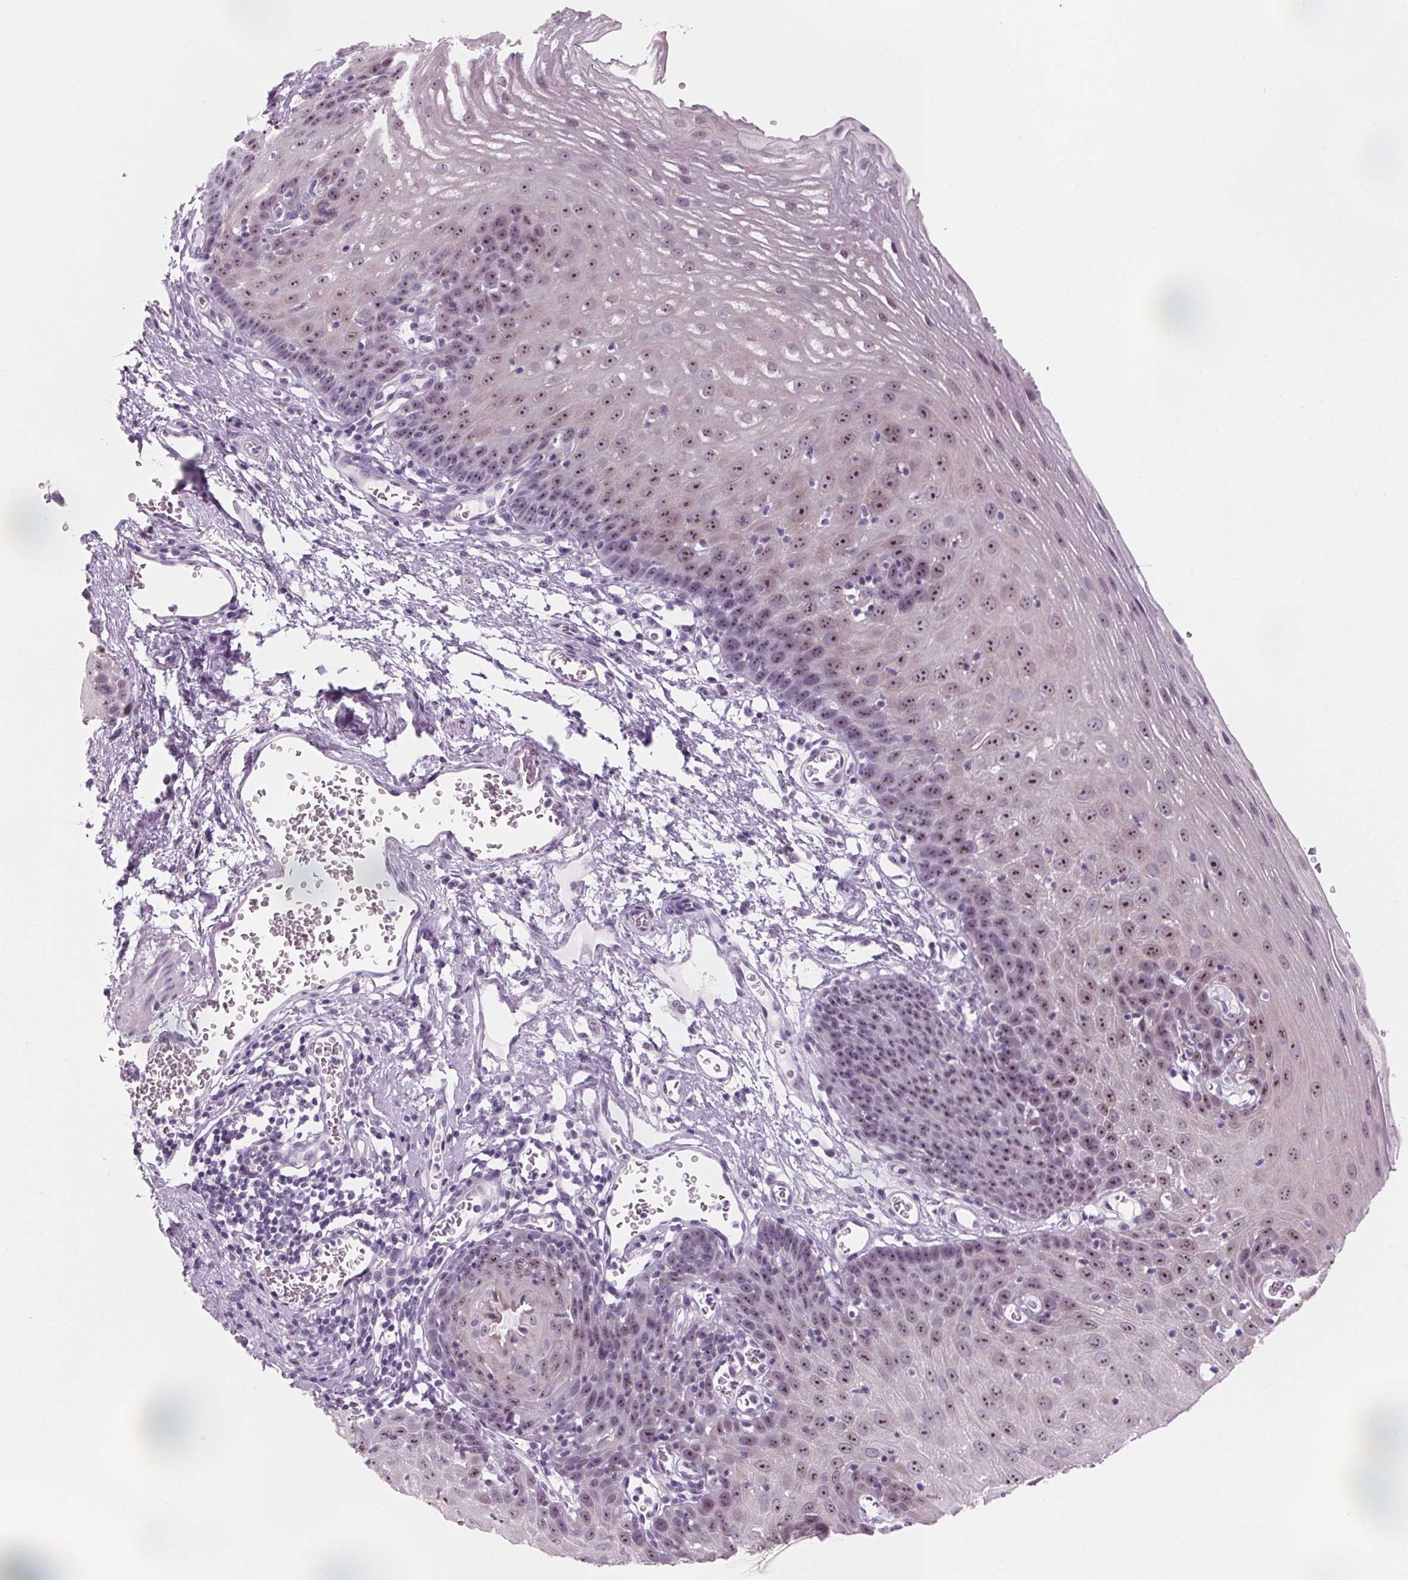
{"staining": {"intensity": "moderate", "quantity": "25%-75%", "location": "nuclear"}, "tissue": "esophagus", "cell_type": "Squamous epithelial cells", "image_type": "normal", "snomed": [{"axis": "morphology", "description": "Normal tissue, NOS"}, {"axis": "topography", "description": "Esophagus"}], "caption": "Immunohistochemical staining of benign human esophagus demonstrates moderate nuclear protein expression in approximately 25%-75% of squamous epithelial cells. The staining is performed using DAB (3,3'-diaminobenzidine) brown chromogen to label protein expression. The nuclei are counter-stained blue using hematoxylin.", "gene": "DNTTIP2", "patient": {"sex": "male", "age": 72}}